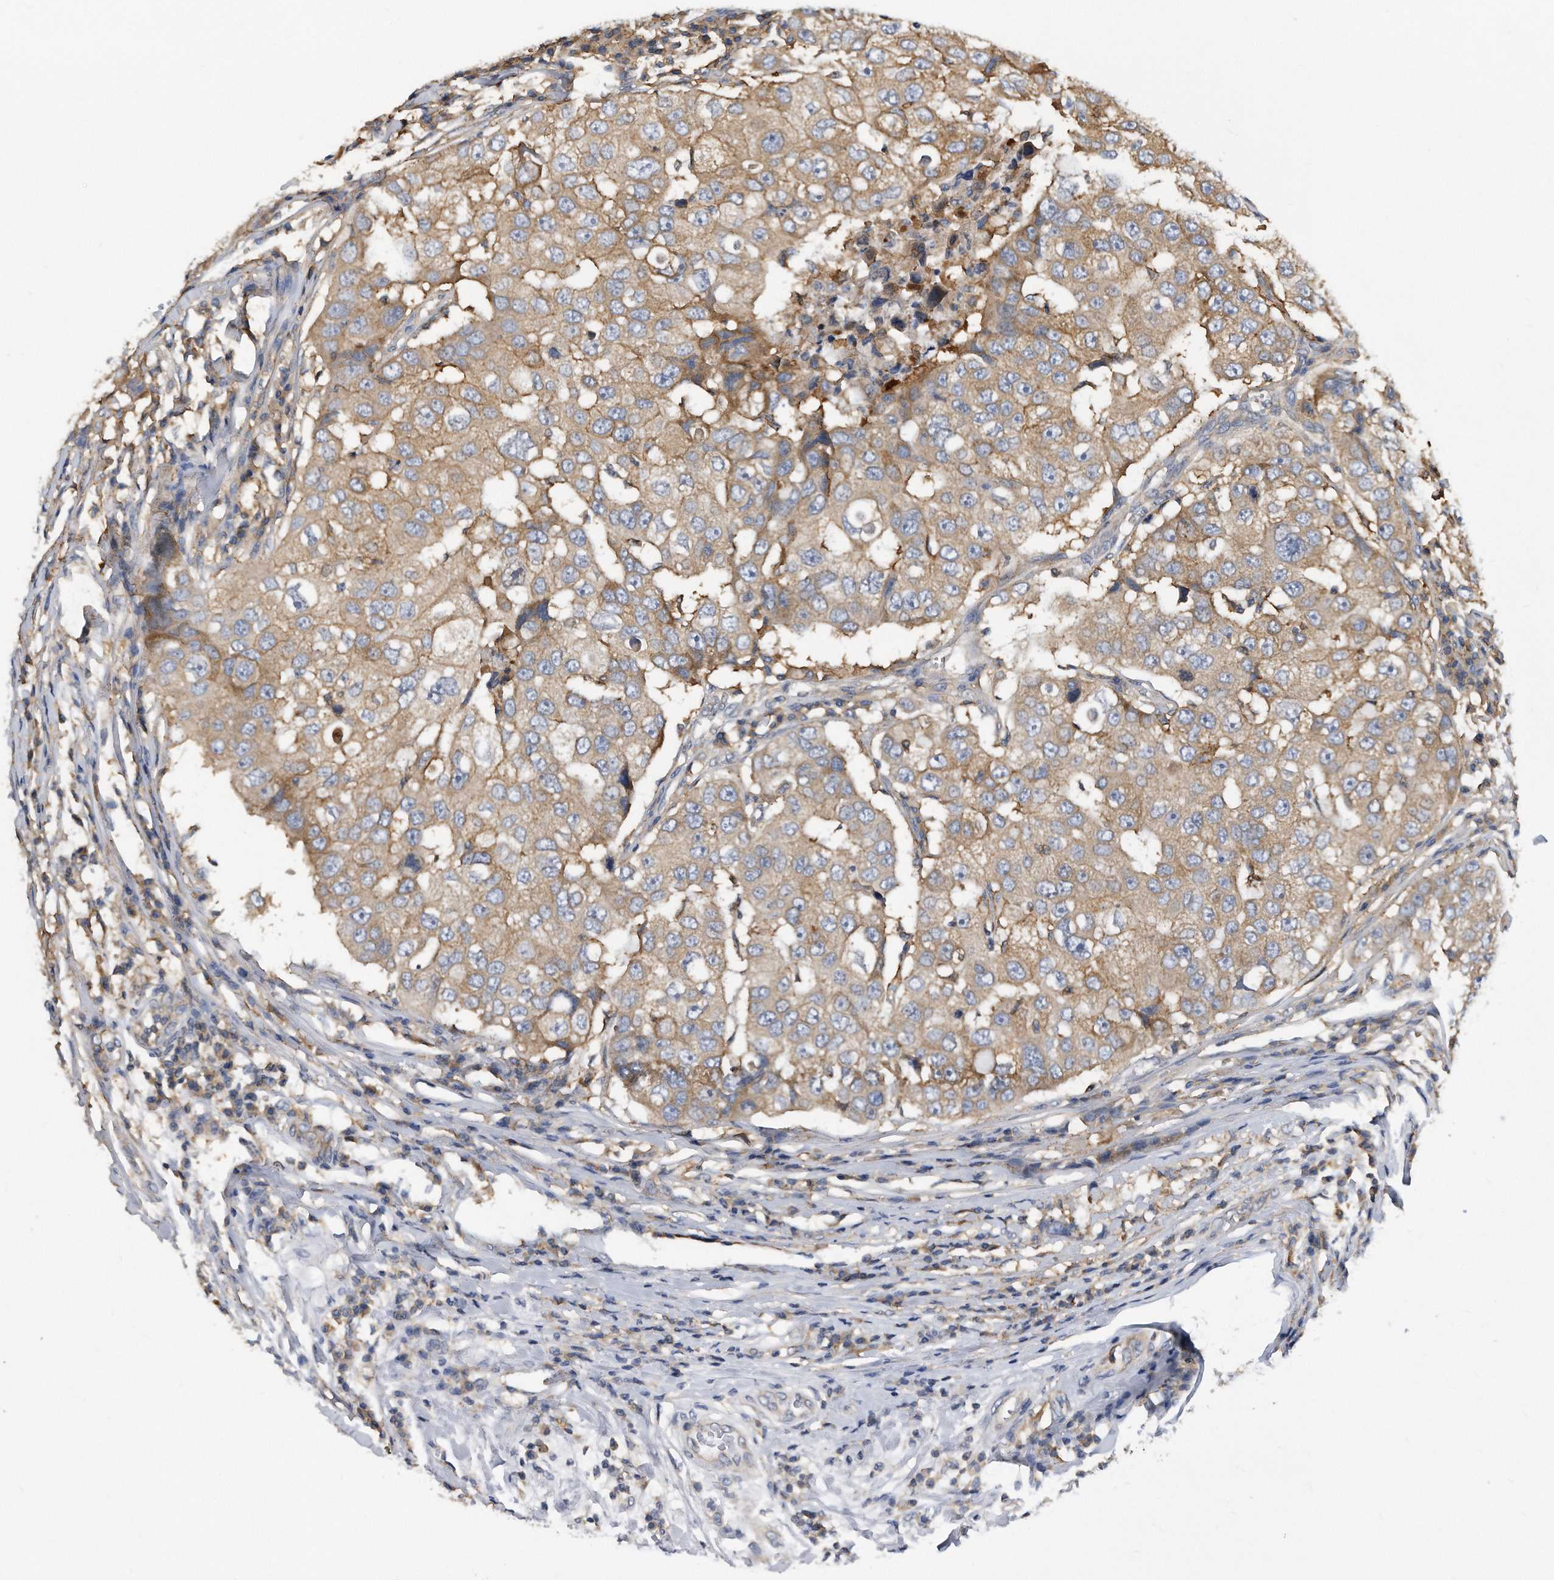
{"staining": {"intensity": "weak", "quantity": ">75%", "location": "cytoplasmic/membranous"}, "tissue": "breast cancer", "cell_type": "Tumor cells", "image_type": "cancer", "snomed": [{"axis": "morphology", "description": "Duct carcinoma"}, {"axis": "topography", "description": "Breast"}], "caption": "Infiltrating ductal carcinoma (breast) was stained to show a protein in brown. There is low levels of weak cytoplasmic/membranous positivity in about >75% of tumor cells. (brown staining indicates protein expression, while blue staining denotes nuclei).", "gene": "ATG5", "patient": {"sex": "female", "age": 27}}